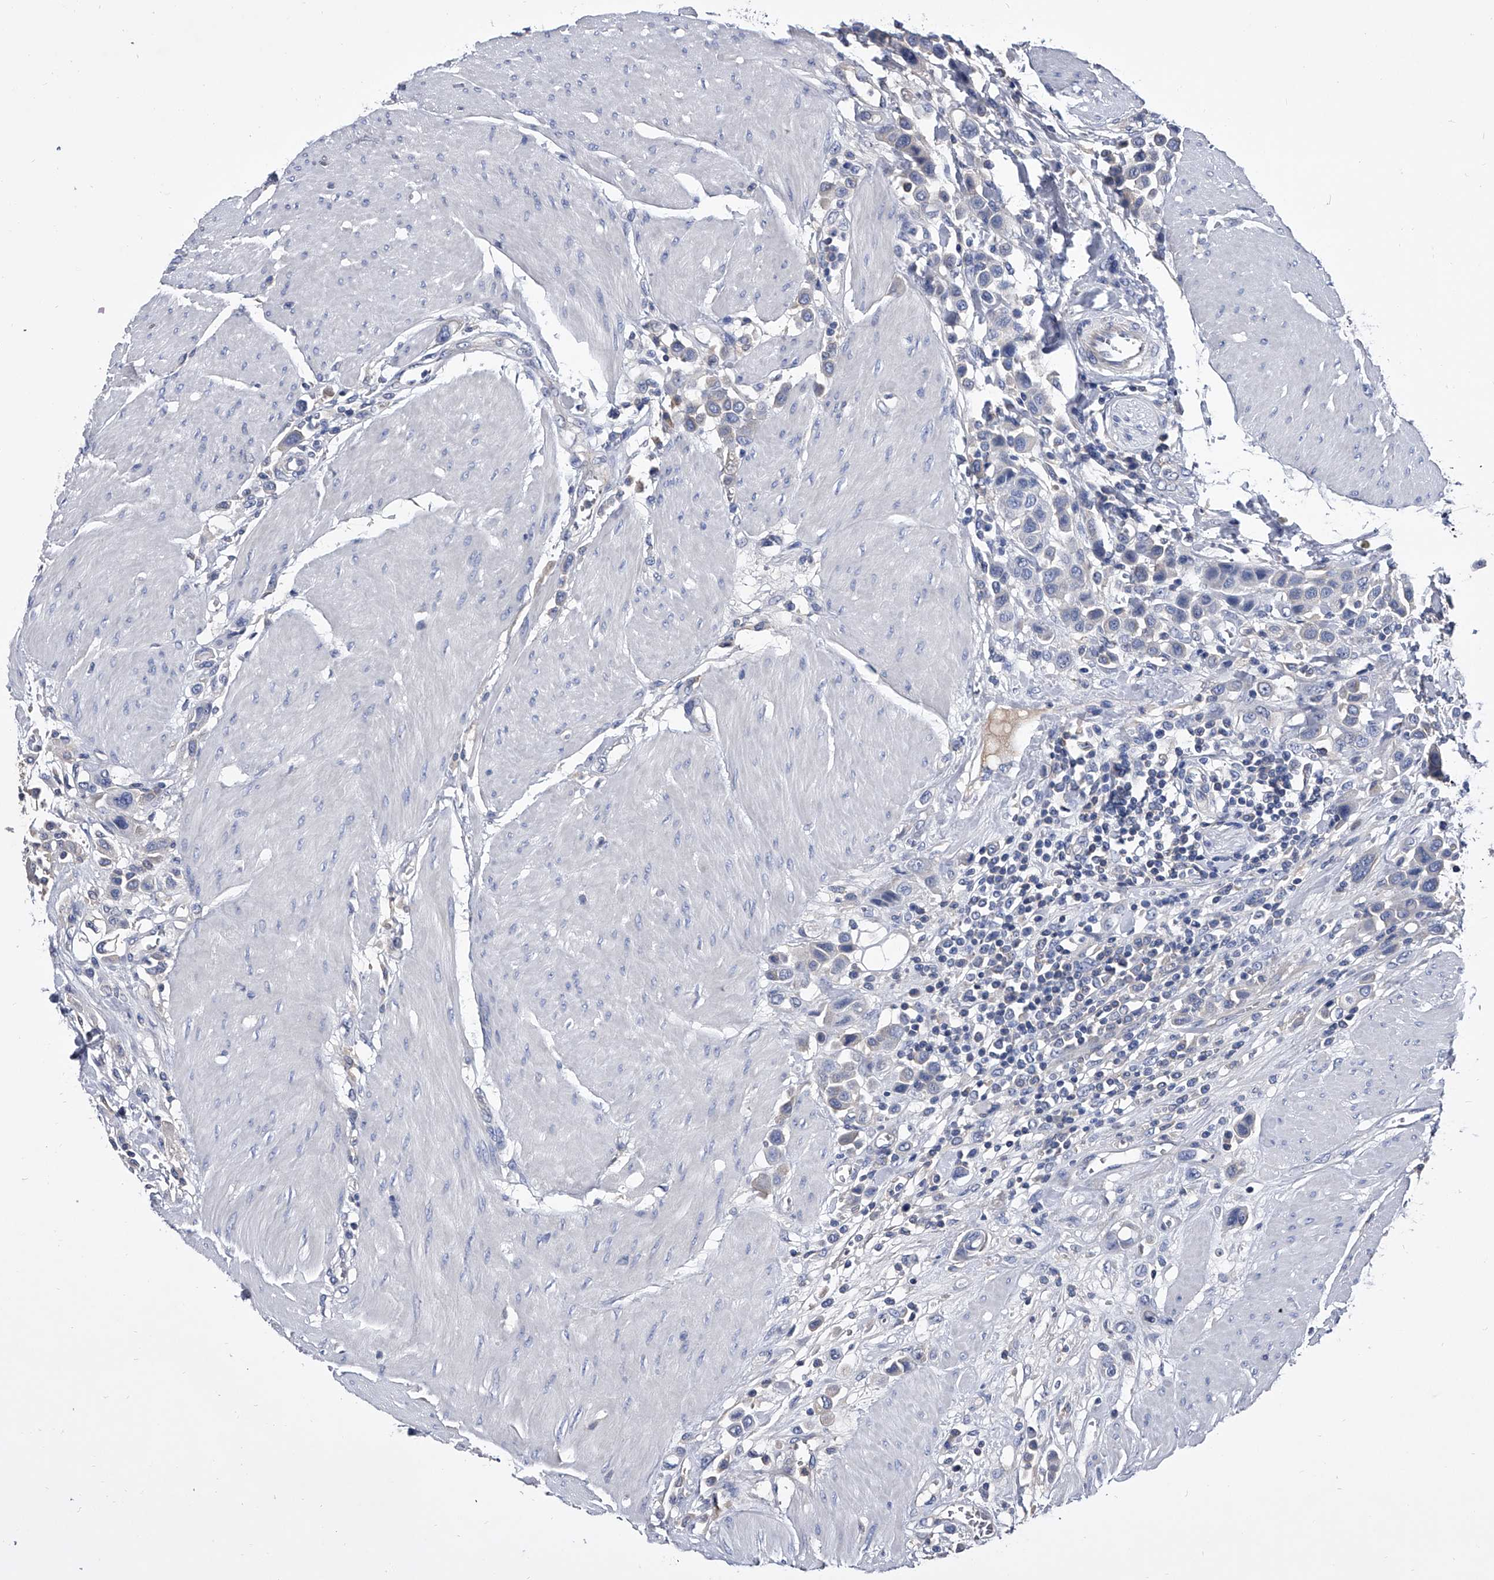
{"staining": {"intensity": "negative", "quantity": "none", "location": "none"}, "tissue": "urothelial cancer", "cell_type": "Tumor cells", "image_type": "cancer", "snomed": [{"axis": "morphology", "description": "Urothelial carcinoma, High grade"}, {"axis": "topography", "description": "Urinary bladder"}], "caption": "The histopathology image shows no significant expression in tumor cells of urothelial carcinoma (high-grade). (Immunohistochemistry (ihc), brightfield microscopy, high magnification).", "gene": "EFCAB7", "patient": {"sex": "male", "age": 50}}